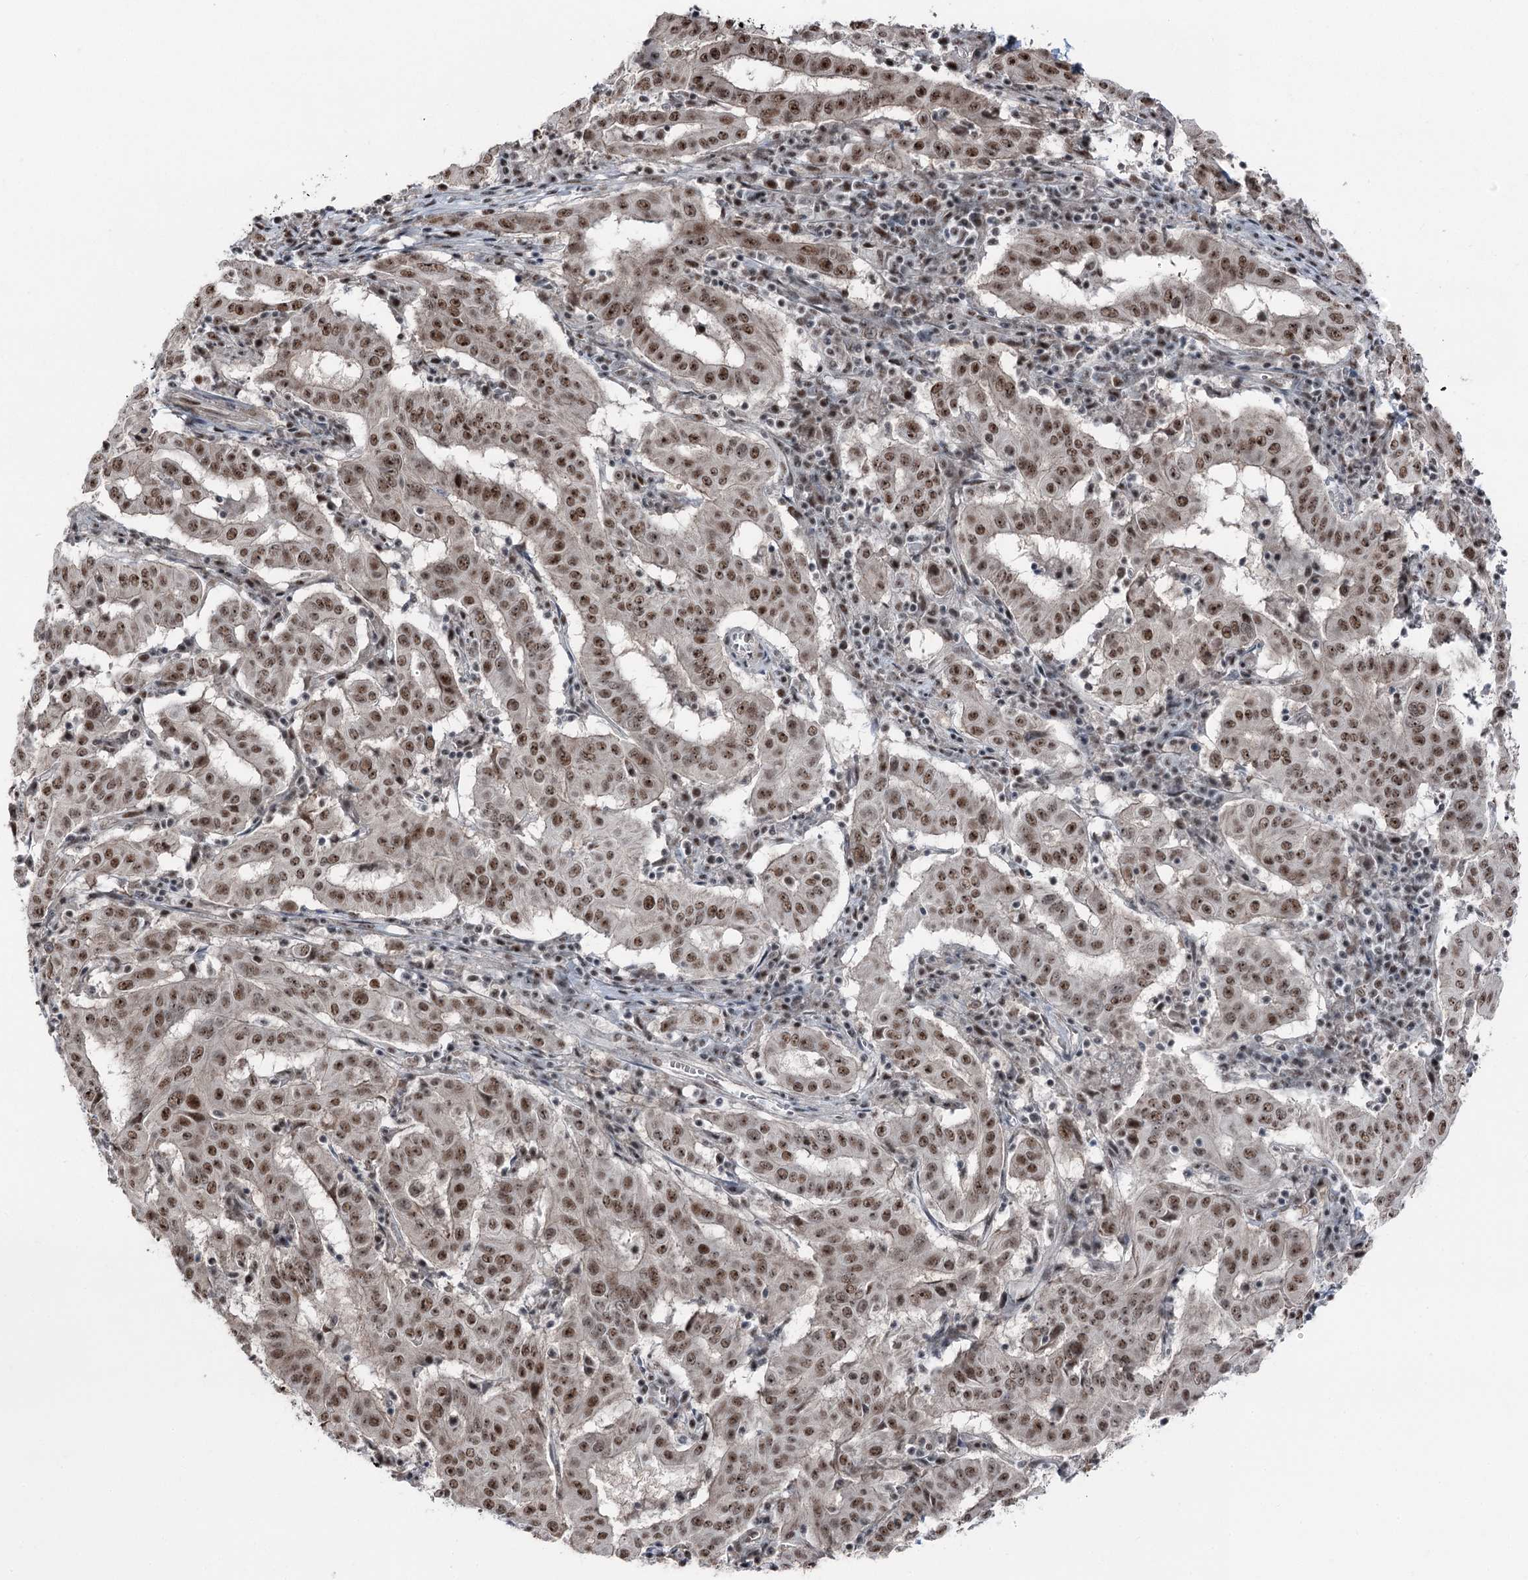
{"staining": {"intensity": "weak", "quantity": ">75%", "location": "nuclear"}, "tissue": "pancreatic cancer", "cell_type": "Tumor cells", "image_type": "cancer", "snomed": [{"axis": "morphology", "description": "Adenocarcinoma, NOS"}, {"axis": "topography", "description": "Pancreas"}], "caption": "Immunohistochemistry (DAB (3,3'-diaminobenzidine)) staining of human pancreatic cancer (adenocarcinoma) reveals weak nuclear protein expression in about >75% of tumor cells.", "gene": "POLR2H", "patient": {"sex": "male", "age": 63}}